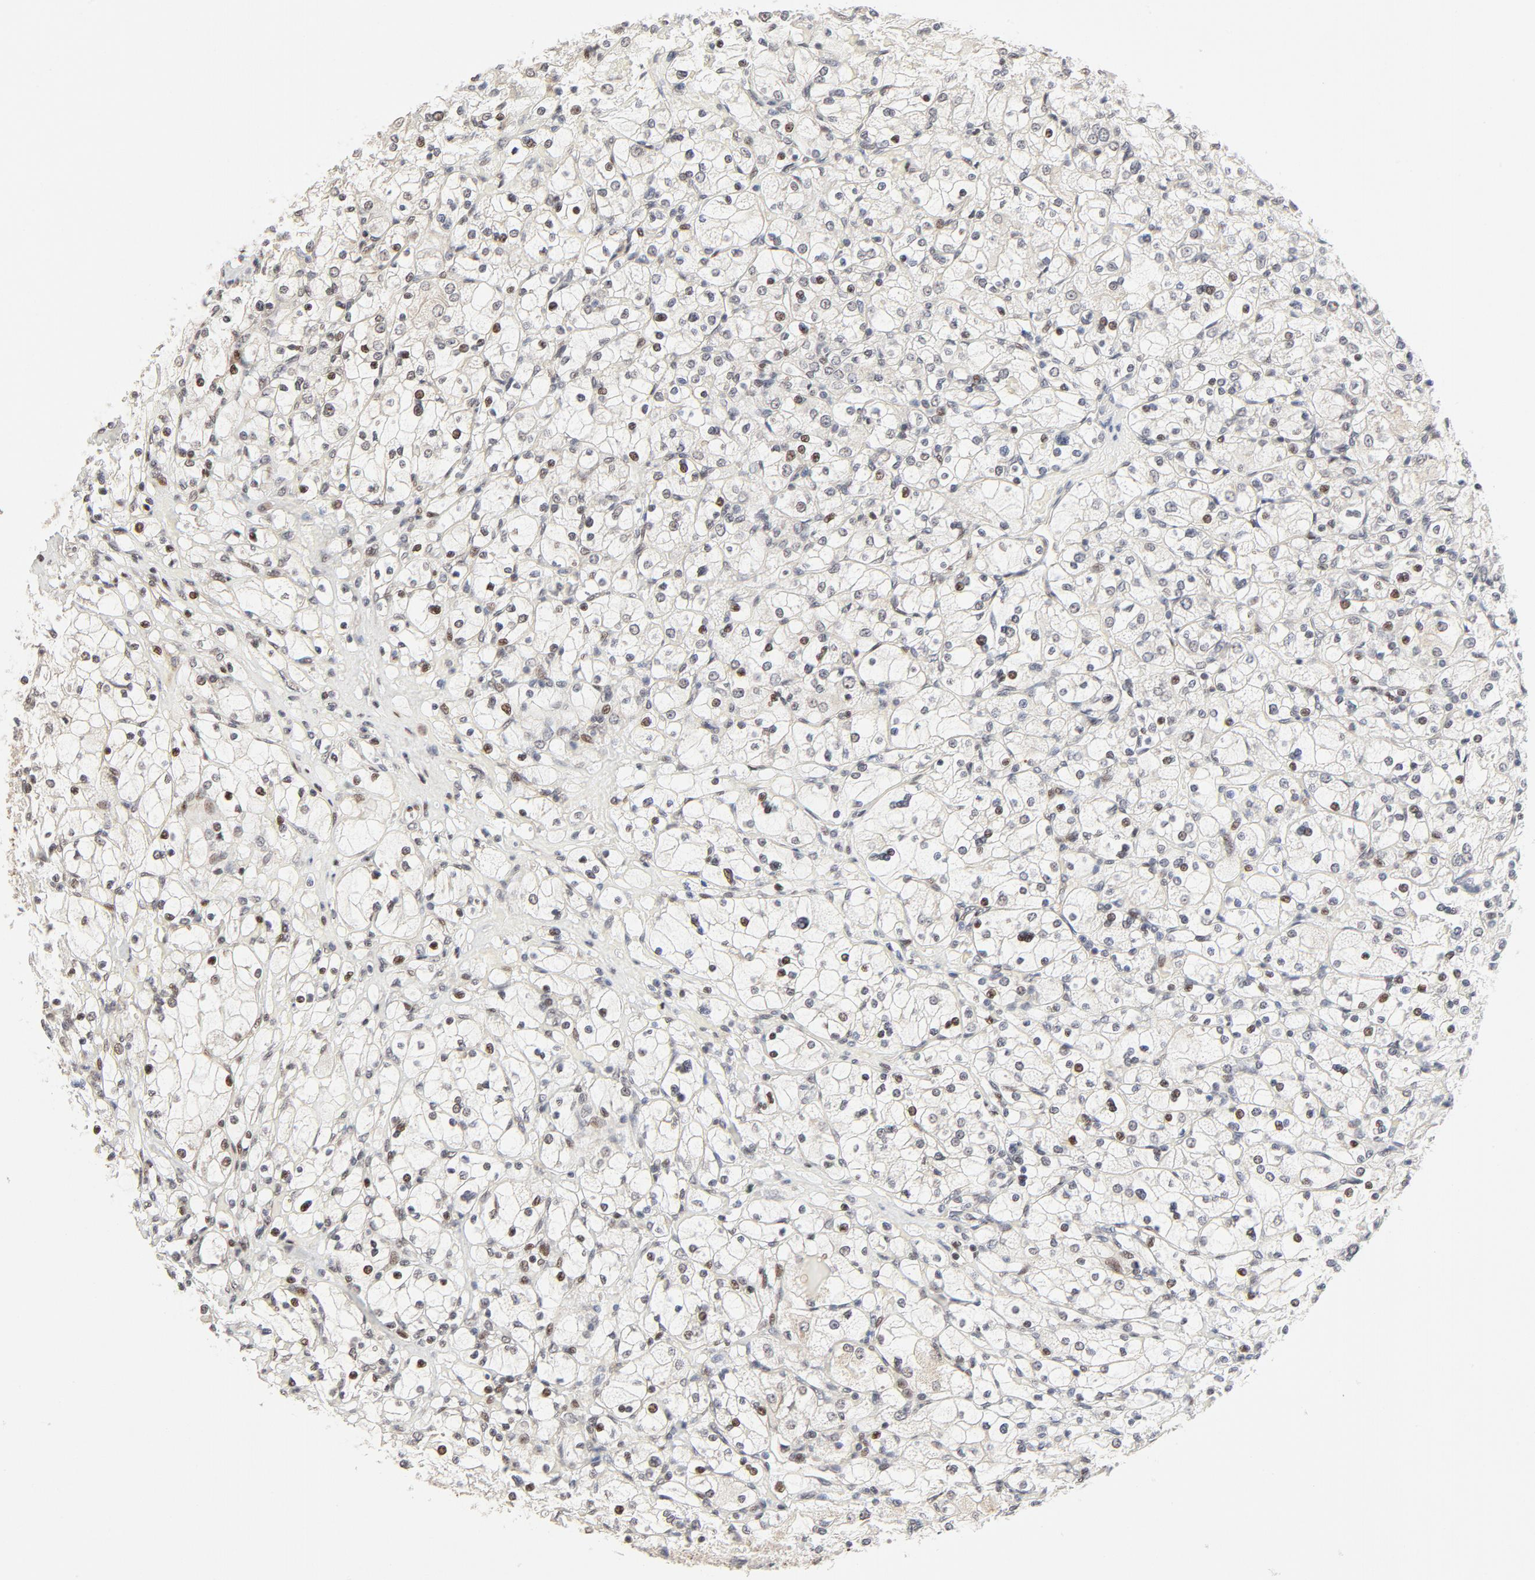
{"staining": {"intensity": "moderate", "quantity": "25%-75%", "location": "nuclear"}, "tissue": "renal cancer", "cell_type": "Tumor cells", "image_type": "cancer", "snomed": [{"axis": "morphology", "description": "Adenocarcinoma, NOS"}, {"axis": "topography", "description": "Kidney"}], "caption": "A brown stain highlights moderate nuclear expression of a protein in human adenocarcinoma (renal) tumor cells.", "gene": "GTF2I", "patient": {"sex": "female", "age": 83}}